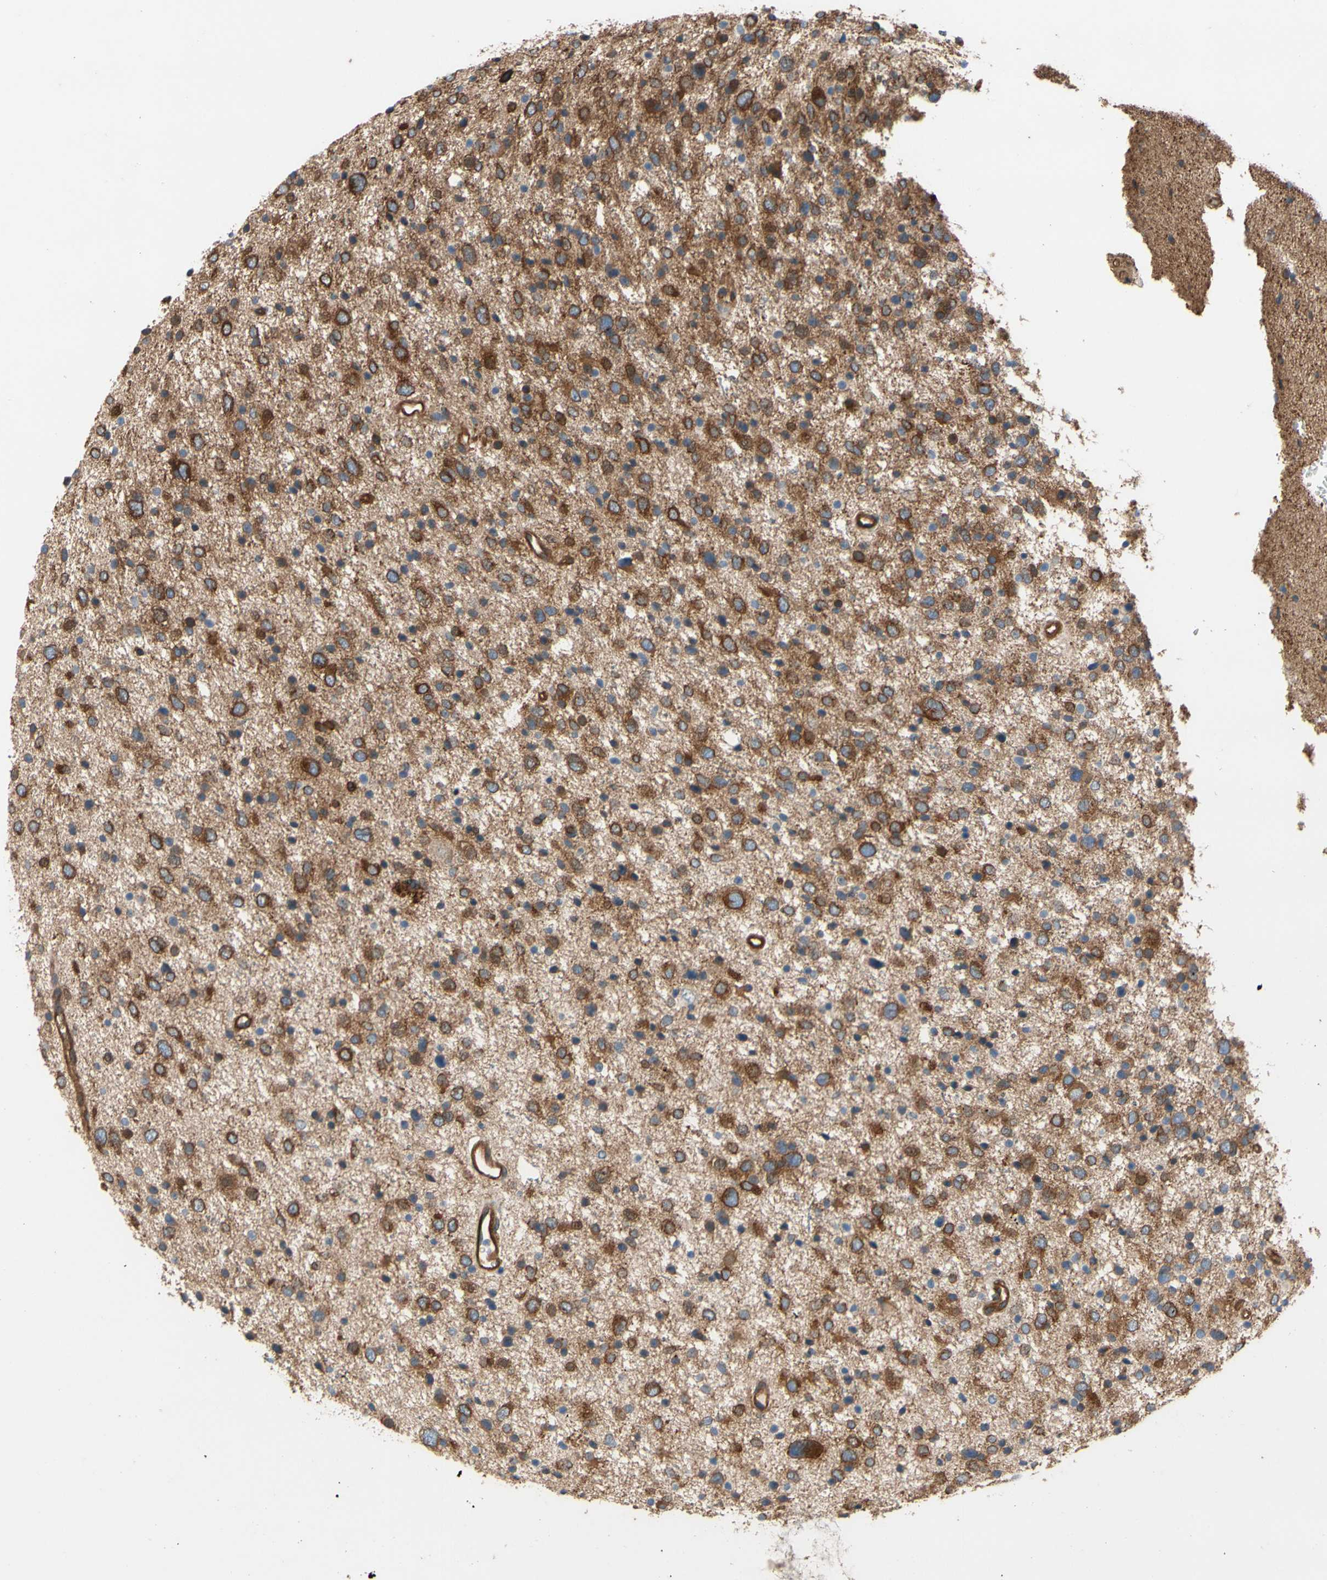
{"staining": {"intensity": "moderate", "quantity": "25%-75%", "location": "cytoplasmic/membranous"}, "tissue": "glioma", "cell_type": "Tumor cells", "image_type": "cancer", "snomed": [{"axis": "morphology", "description": "Glioma, malignant, Low grade"}, {"axis": "topography", "description": "Brain"}], "caption": "The immunohistochemical stain labels moderate cytoplasmic/membranous expression in tumor cells of glioma tissue. Nuclei are stained in blue.", "gene": "CTTNBP2", "patient": {"sex": "female", "age": 37}}